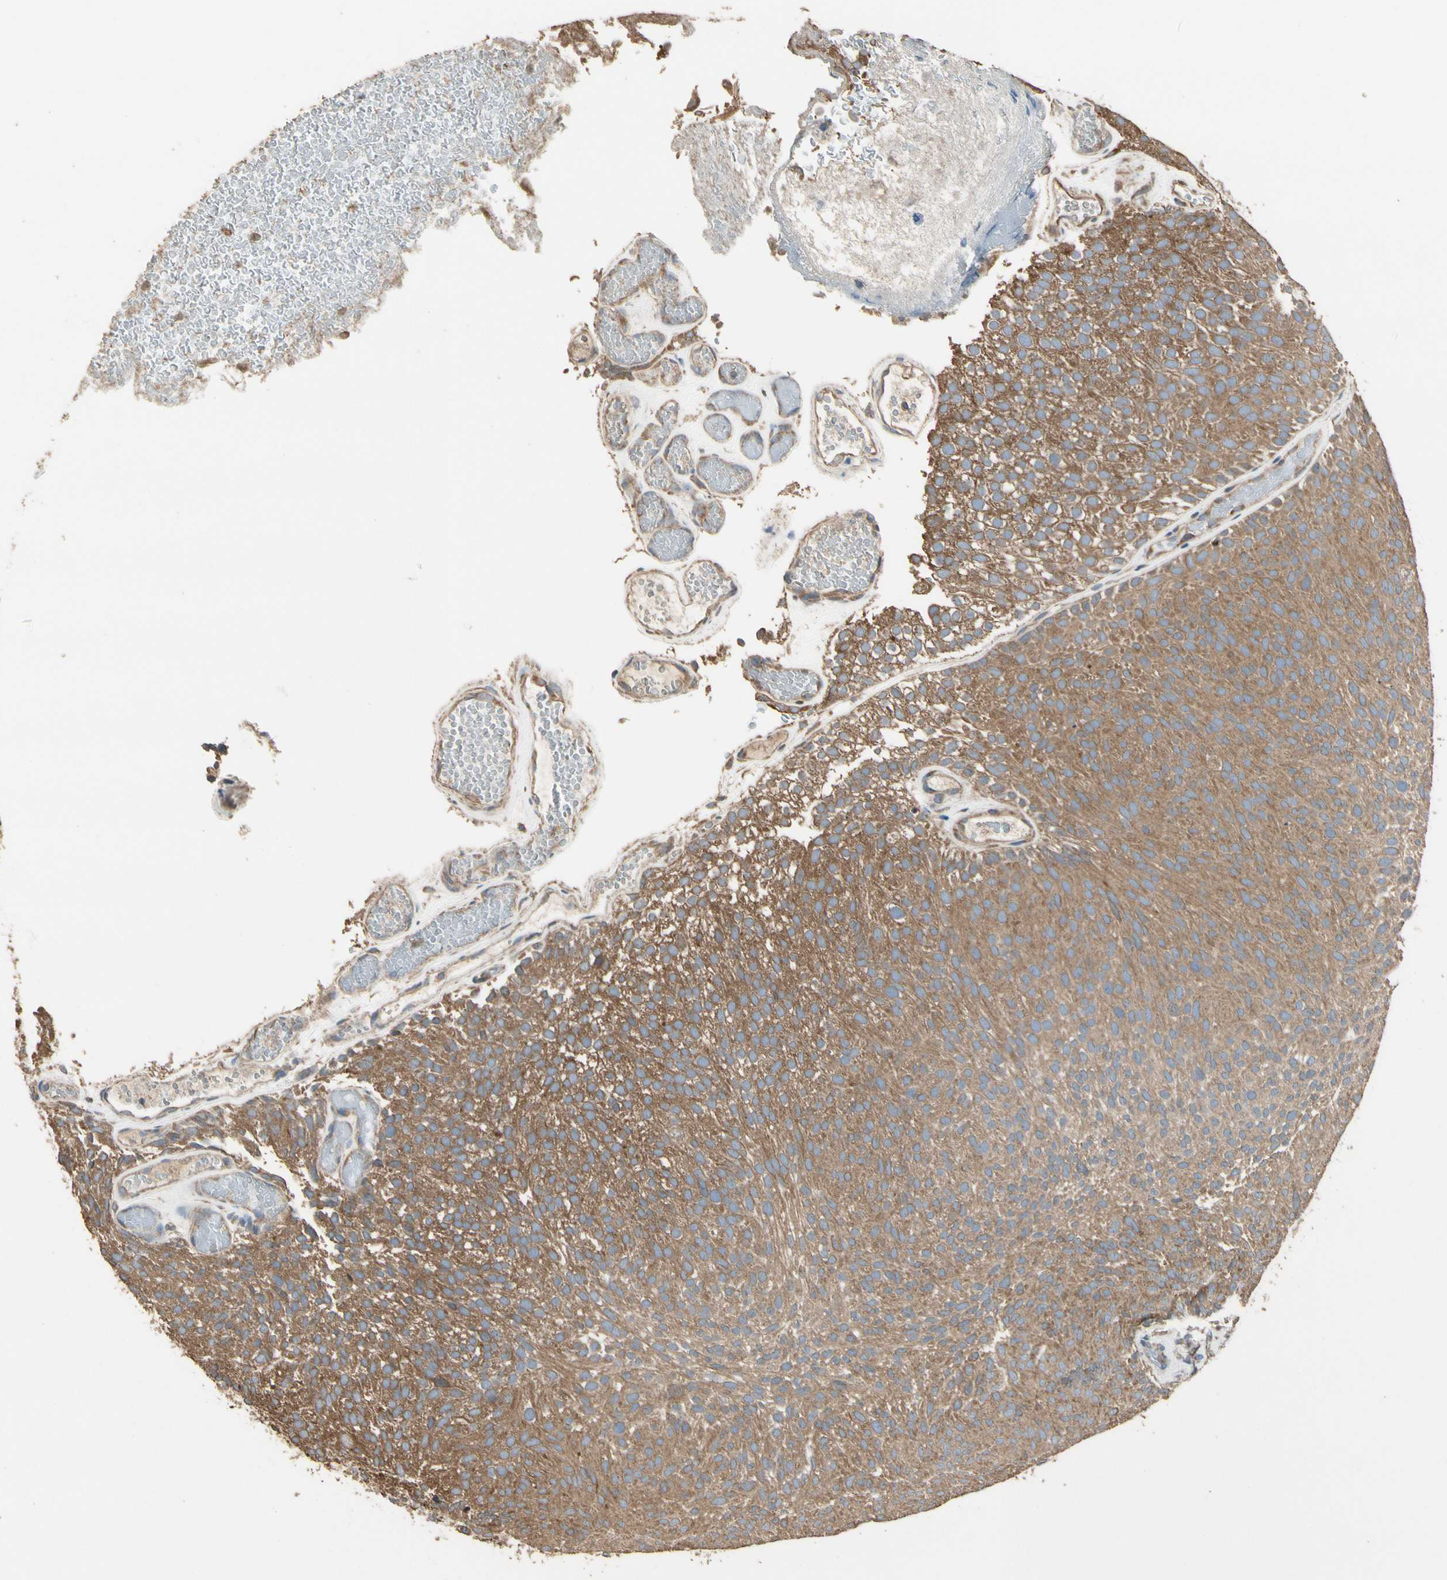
{"staining": {"intensity": "strong", "quantity": ">75%", "location": "cytoplasmic/membranous"}, "tissue": "urothelial cancer", "cell_type": "Tumor cells", "image_type": "cancer", "snomed": [{"axis": "morphology", "description": "Urothelial carcinoma, Low grade"}, {"axis": "topography", "description": "Urinary bladder"}], "caption": "Urothelial cancer stained for a protein displays strong cytoplasmic/membranous positivity in tumor cells.", "gene": "STX18", "patient": {"sex": "male", "age": 78}}